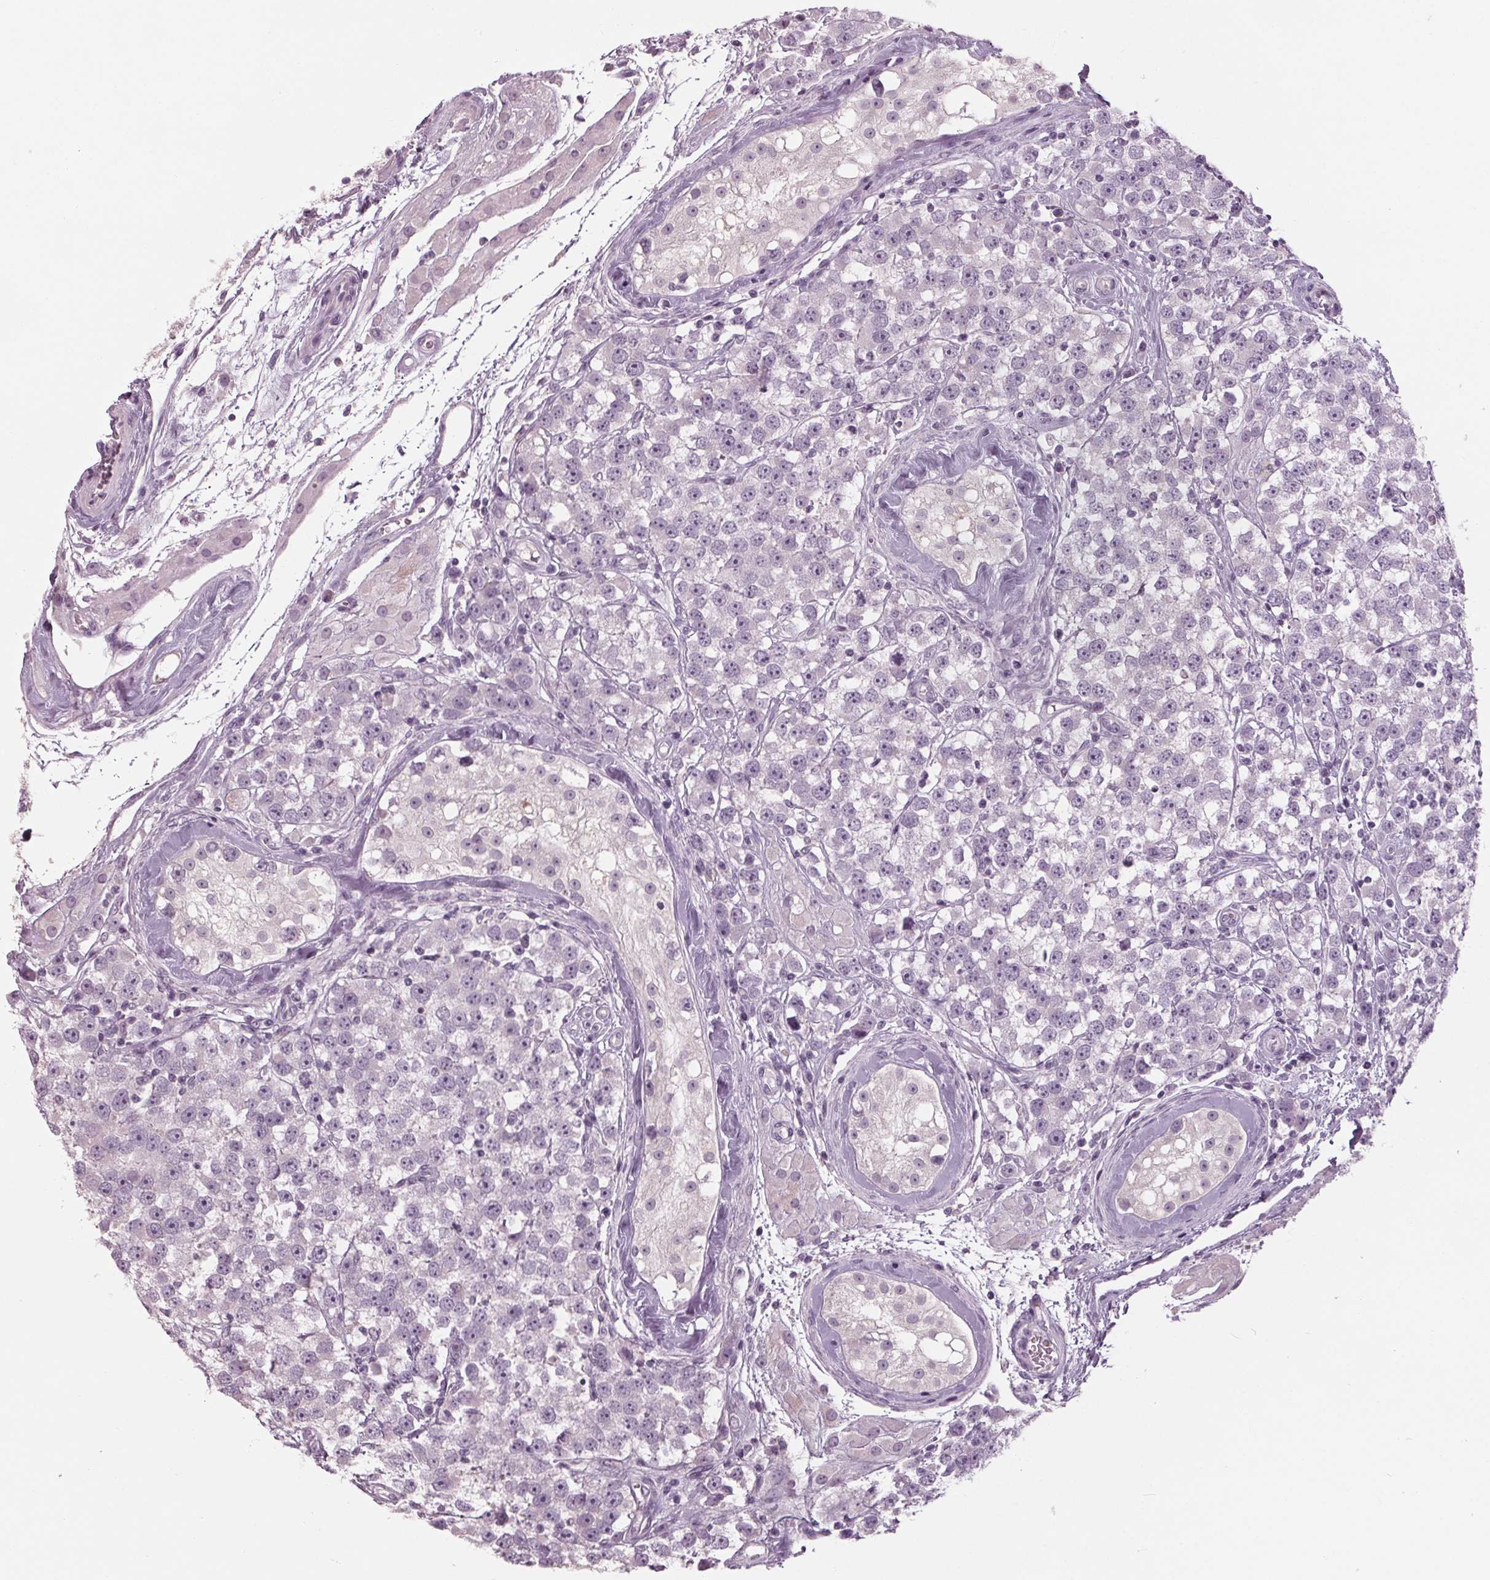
{"staining": {"intensity": "negative", "quantity": "none", "location": "none"}, "tissue": "testis cancer", "cell_type": "Tumor cells", "image_type": "cancer", "snomed": [{"axis": "morphology", "description": "Seminoma, NOS"}, {"axis": "topography", "description": "Testis"}], "caption": "Immunohistochemistry of testis cancer (seminoma) exhibits no positivity in tumor cells.", "gene": "TNNC2", "patient": {"sex": "male", "age": 34}}